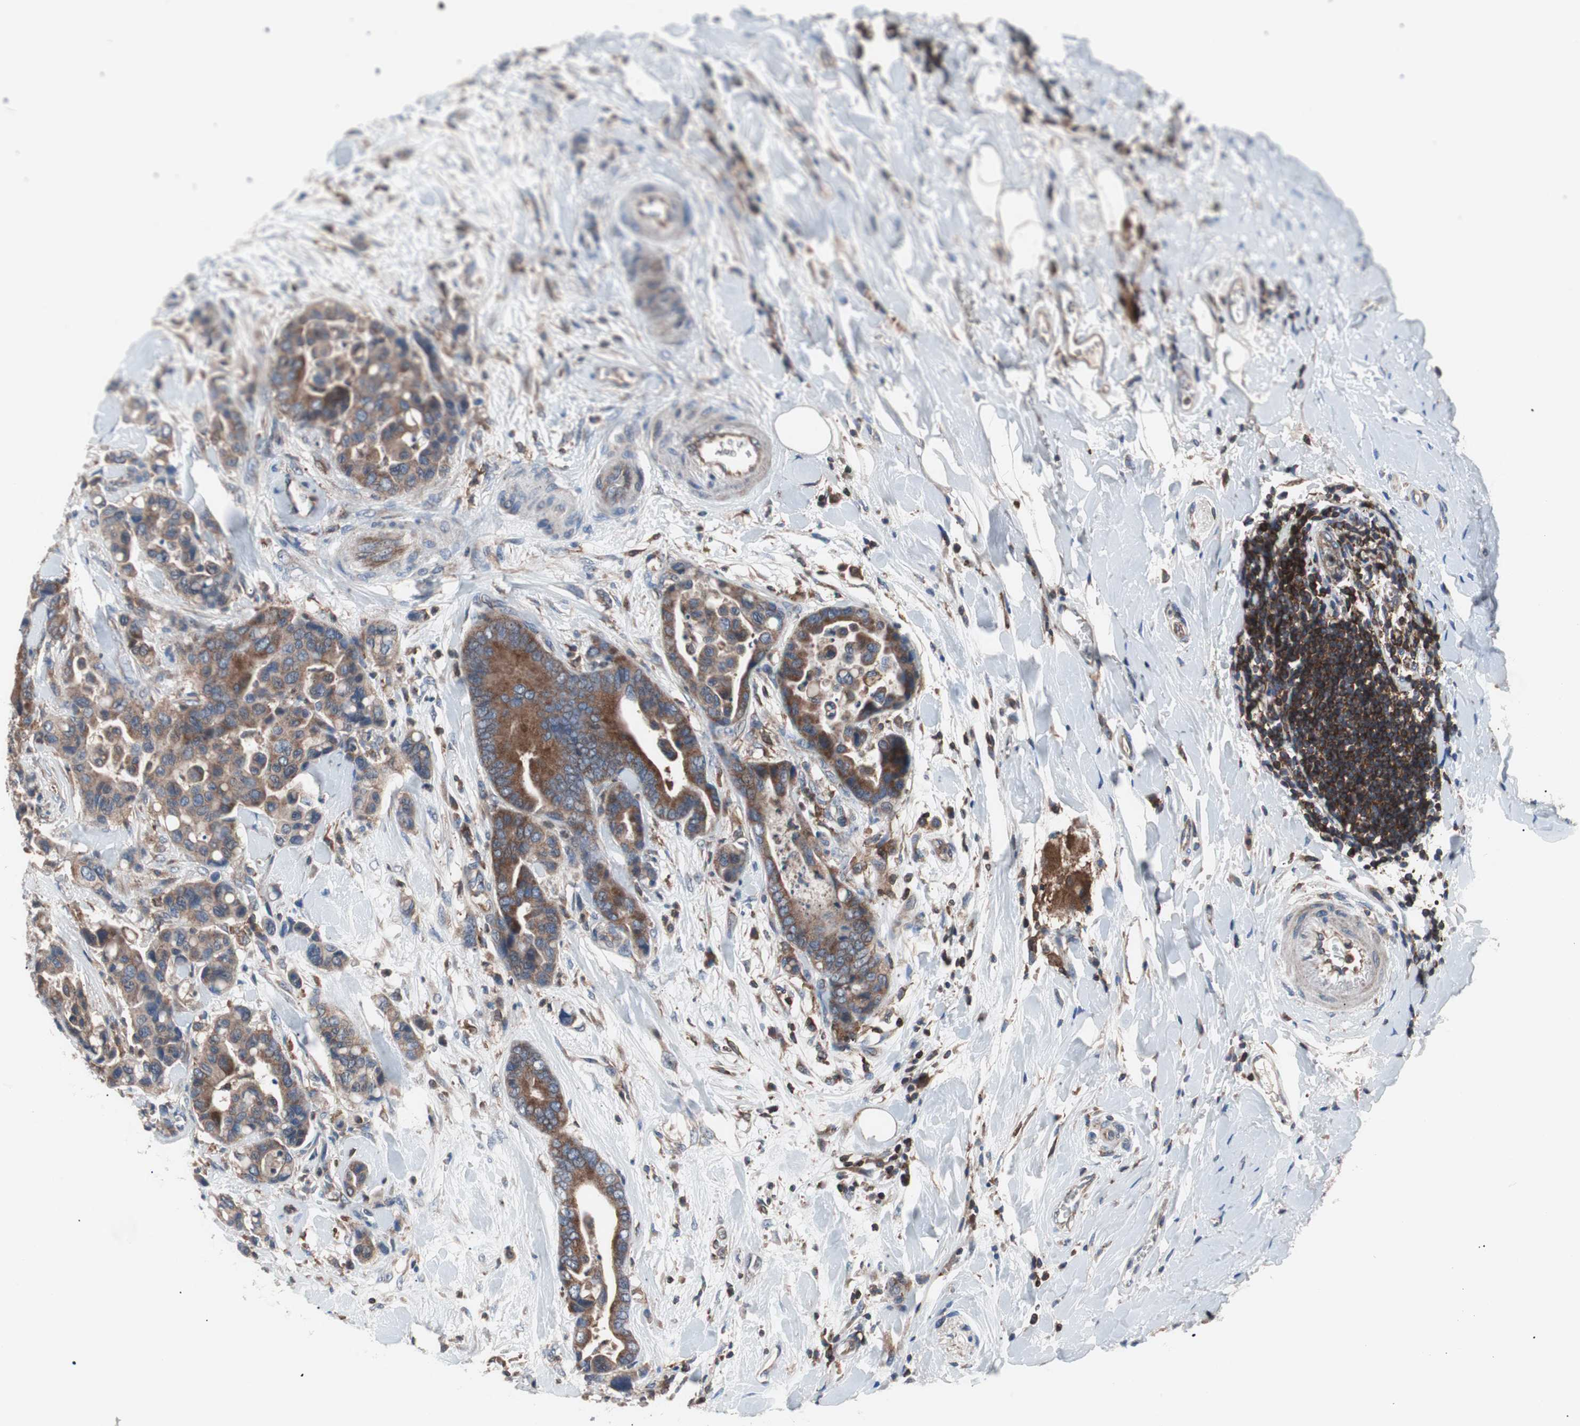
{"staining": {"intensity": "moderate", "quantity": ">75%", "location": "cytoplasmic/membranous"}, "tissue": "colorectal cancer", "cell_type": "Tumor cells", "image_type": "cancer", "snomed": [{"axis": "morphology", "description": "Normal tissue, NOS"}, {"axis": "morphology", "description": "Adenocarcinoma, NOS"}, {"axis": "topography", "description": "Colon"}], "caption": "Human colorectal adenocarcinoma stained for a protein (brown) exhibits moderate cytoplasmic/membranous positive positivity in approximately >75% of tumor cells.", "gene": "PIK3R1", "patient": {"sex": "male", "age": 82}}